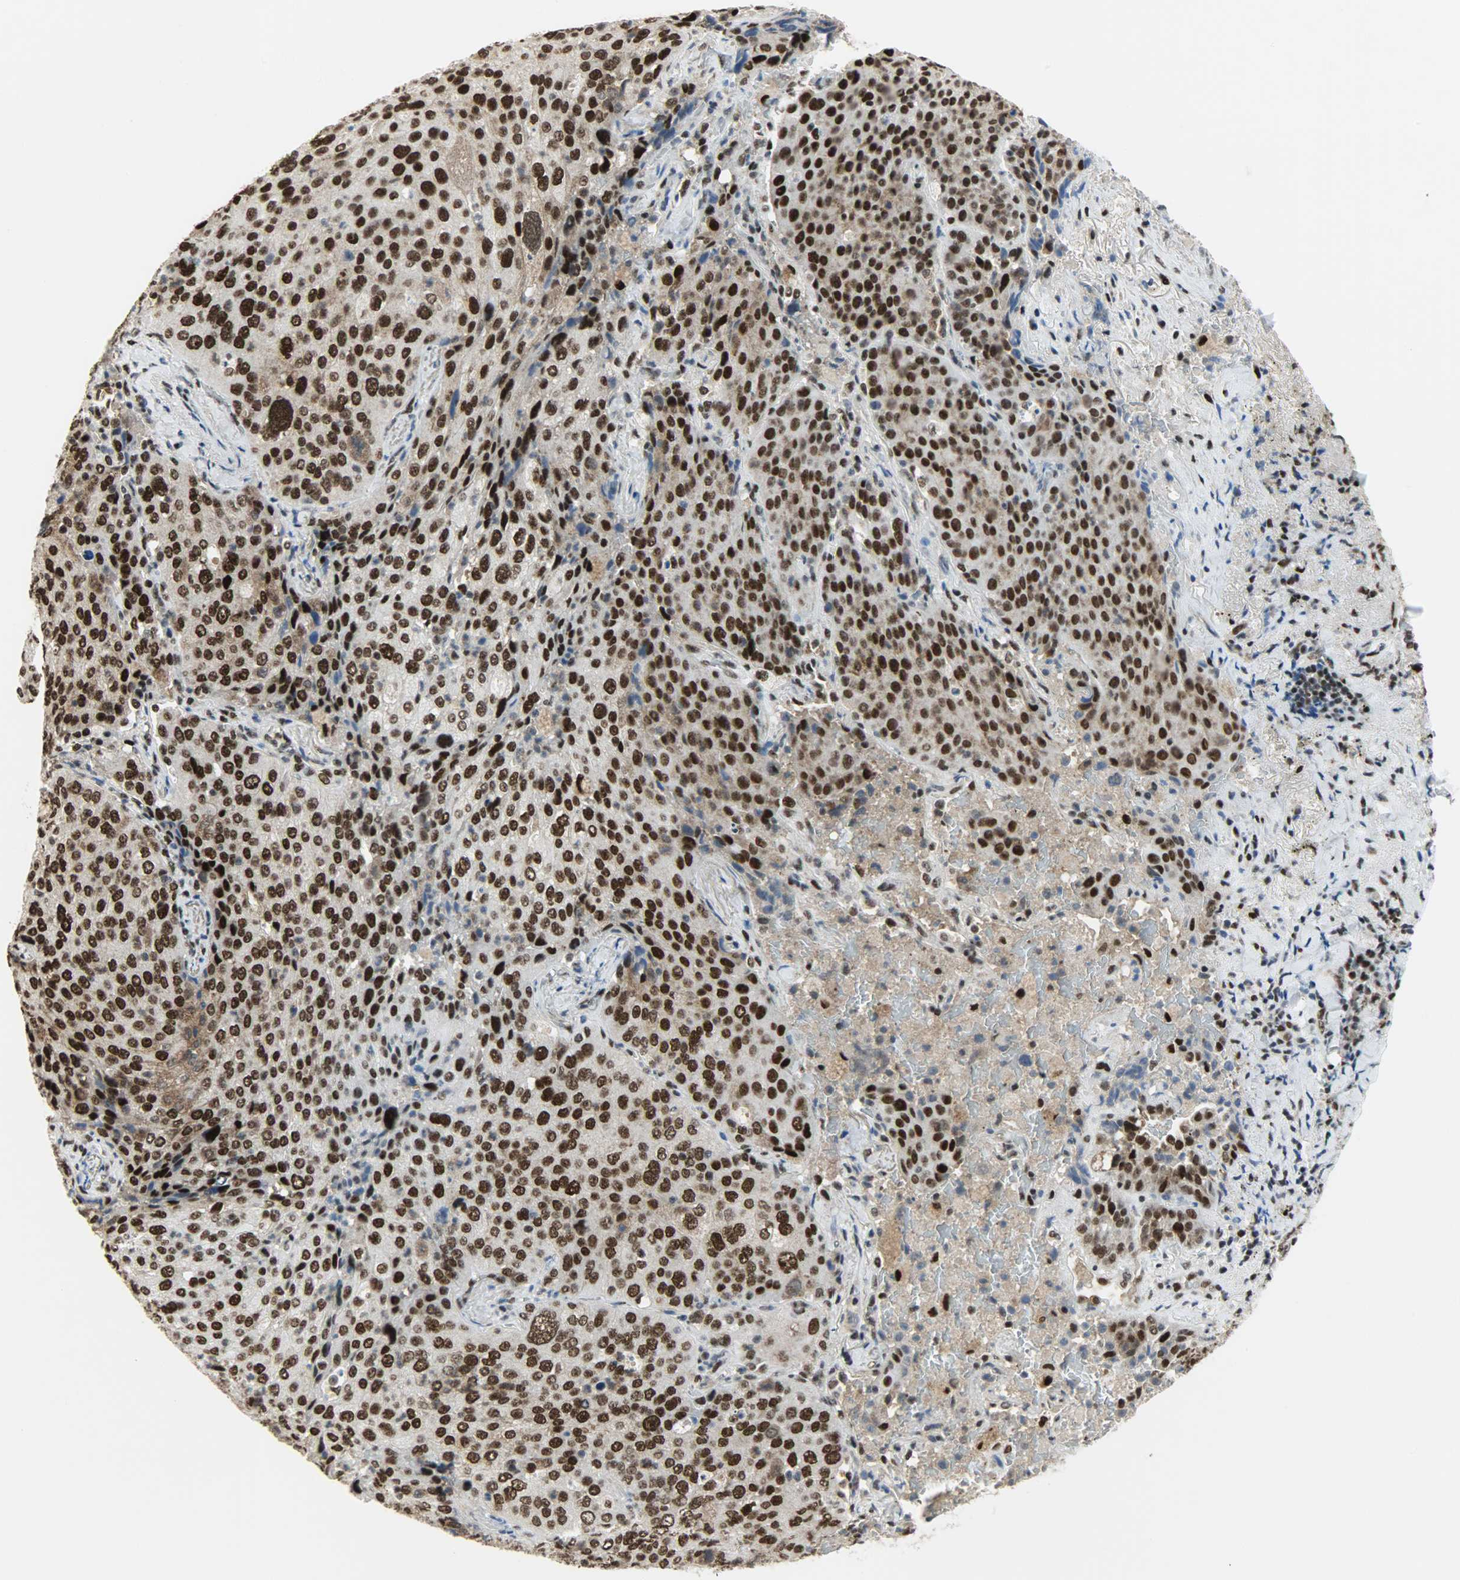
{"staining": {"intensity": "strong", "quantity": ">75%", "location": "cytoplasmic/membranous,nuclear"}, "tissue": "lung cancer", "cell_type": "Tumor cells", "image_type": "cancer", "snomed": [{"axis": "morphology", "description": "Squamous cell carcinoma, NOS"}, {"axis": "topography", "description": "Lung"}], "caption": "Immunohistochemistry histopathology image of neoplastic tissue: human squamous cell carcinoma (lung) stained using immunohistochemistry (IHC) shows high levels of strong protein expression localized specifically in the cytoplasmic/membranous and nuclear of tumor cells, appearing as a cytoplasmic/membranous and nuclear brown color.", "gene": "SSB", "patient": {"sex": "male", "age": 54}}